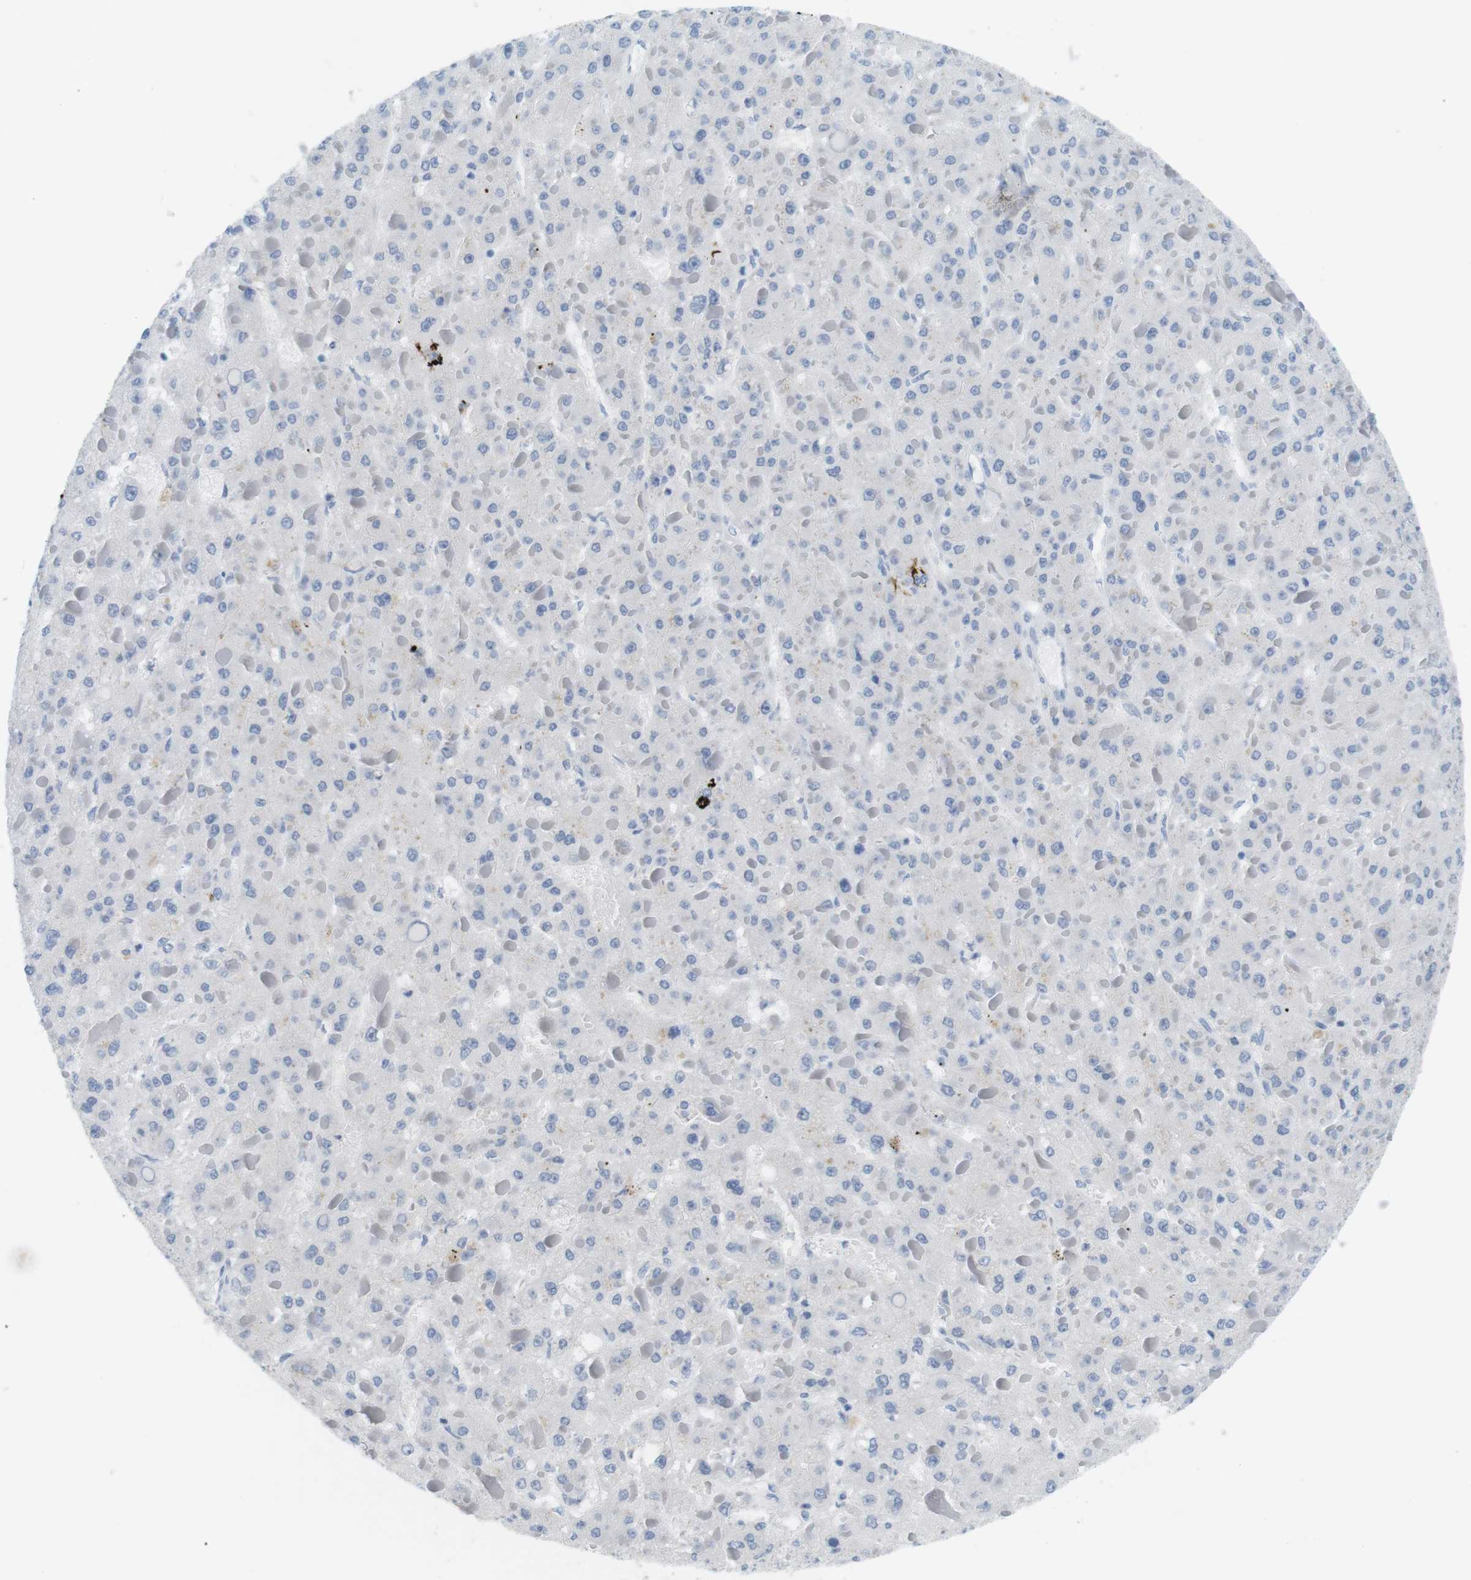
{"staining": {"intensity": "negative", "quantity": "none", "location": "none"}, "tissue": "liver cancer", "cell_type": "Tumor cells", "image_type": "cancer", "snomed": [{"axis": "morphology", "description": "Carcinoma, Hepatocellular, NOS"}, {"axis": "topography", "description": "Liver"}], "caption": "A photomicrograph of liver hepatocellular carcinoma stained for a protein displays no brown staining in tumor cells.", "gene": "MYH9", "patient": {"sex": "female", "age": 73}}